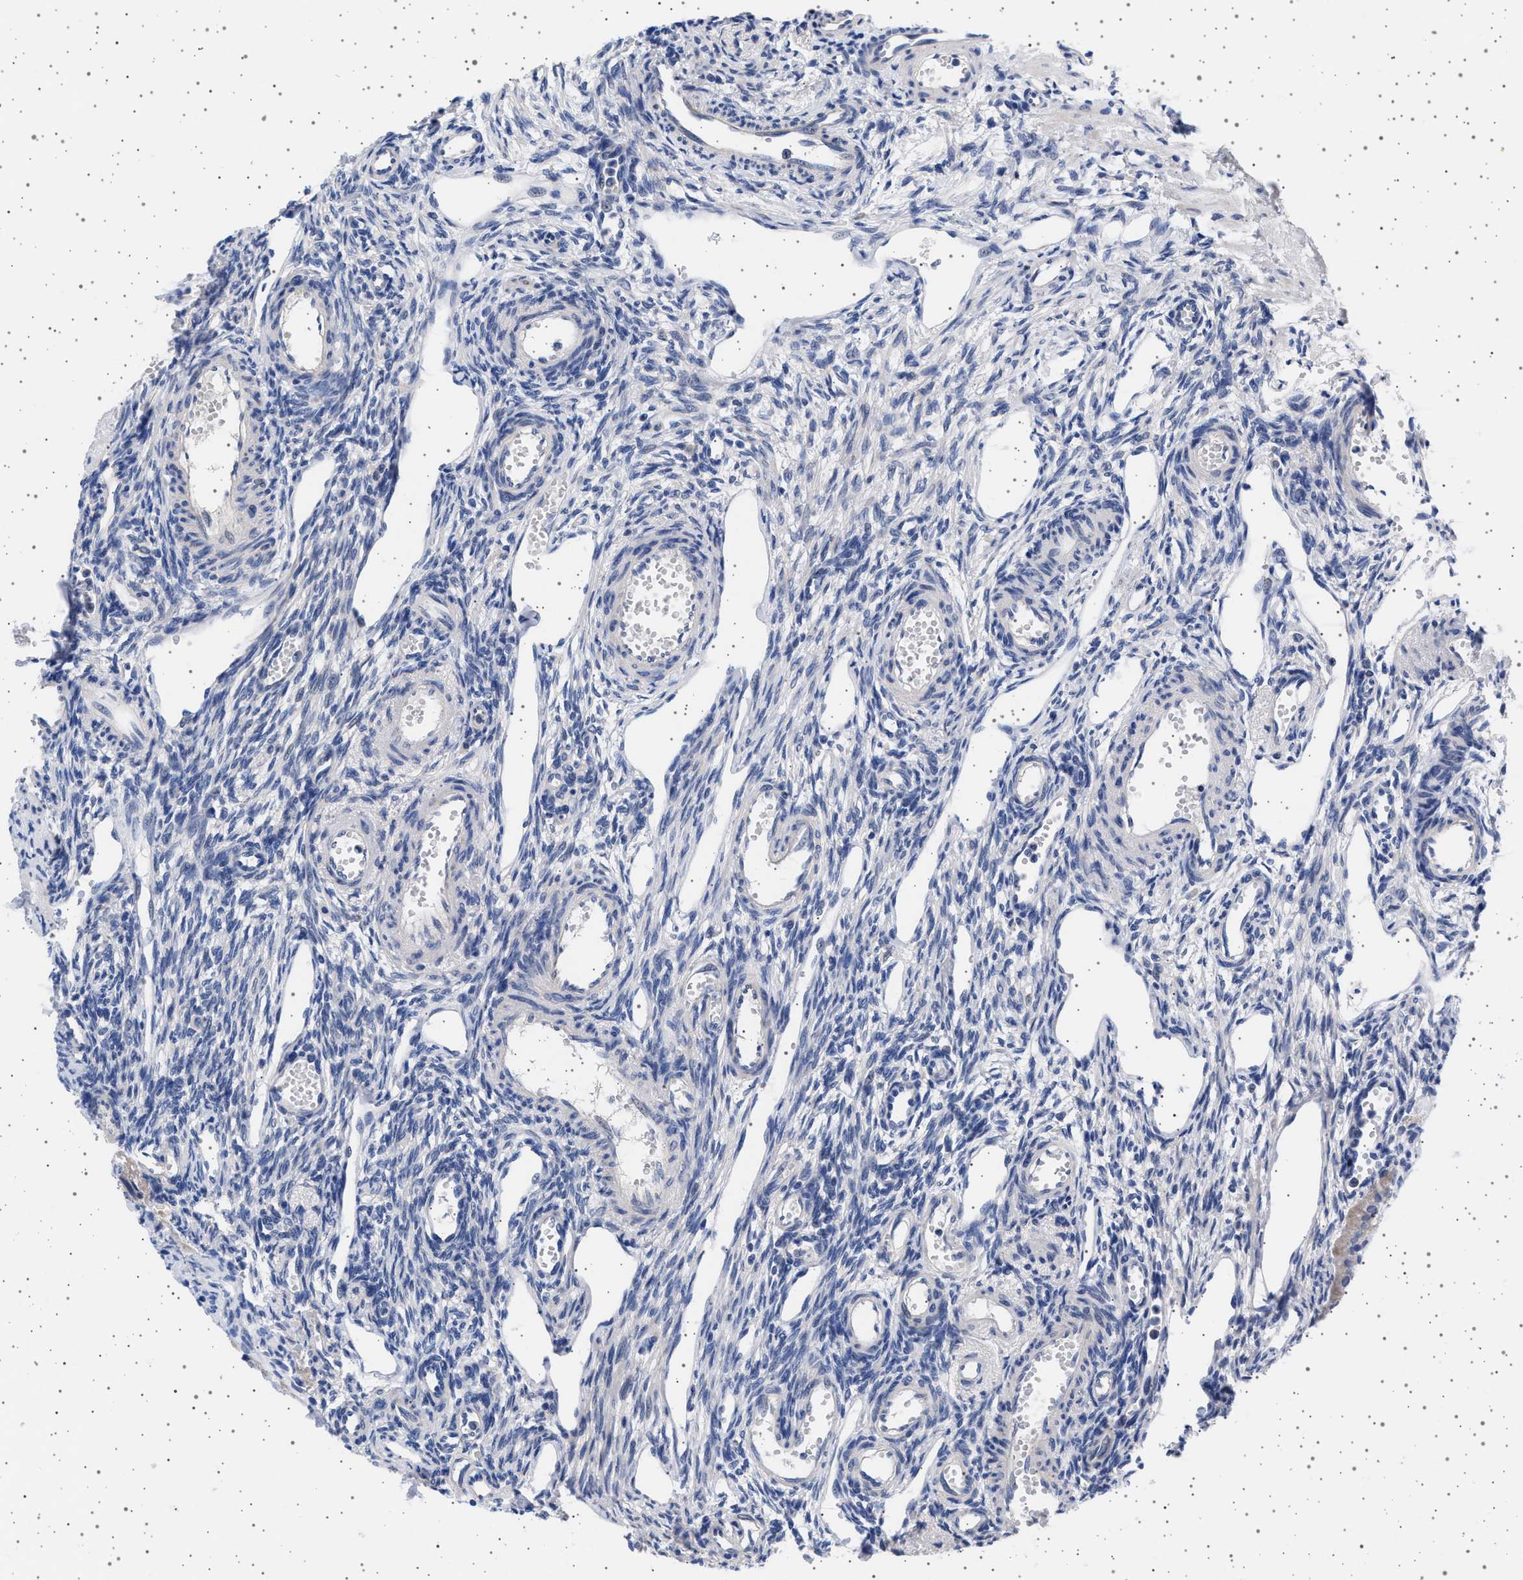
{"staining": {"intensity": "negative", "quantity": "none", "location": "none"}, "tissue": "ovary", "cell_type": "Ovarian stroma cells", "image_type": "normal", "snomed": [{"axis": "morphology", "description": "Normal tissue, NOS"}, {"axis": "topography", "description": "Ovary"}], "caption": "A micrograph of human ovary is negative for staining in ovarian stroma cells. (DAB immunohistochemistry (IHC) with hematoxylin counter stain).", "gene": "TRMT10B", "patient": {"sex": "female", "age": 33}}